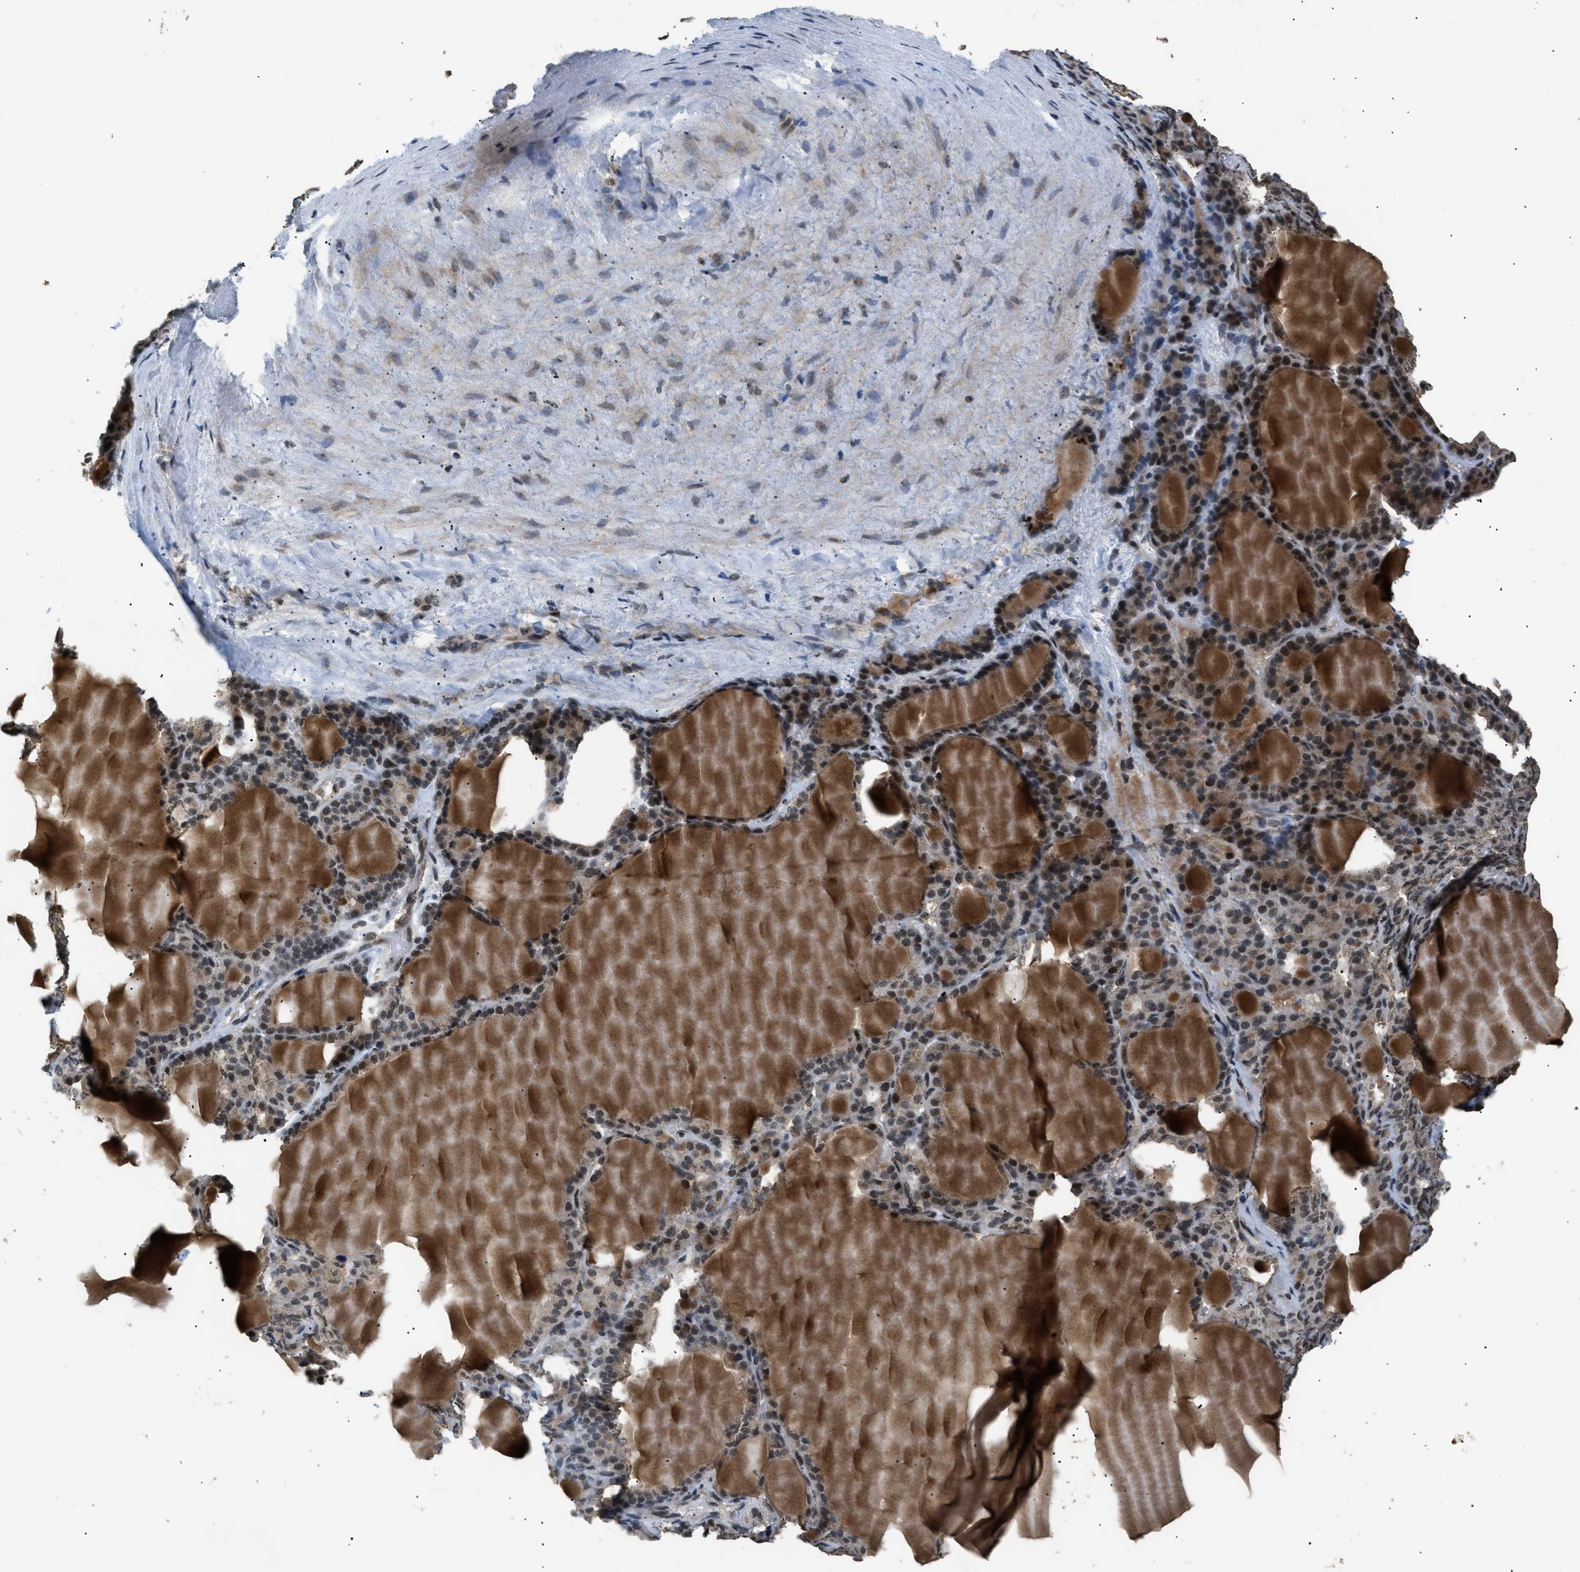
{"staining": {"intensity": "strong", "quantity": ">75%", "location": "cytoplasmic/membranous,nuclear"}, "tissue": "thyroid gland", "cell_type": "Glandular cells", "image_type": "normal", "snomed": [{"axis": "morphology", "description": "Normal tissue, NOS"}, {"axis": "topography", "description": "Thyroid gland"}], "caption": "Glandular cells exhibit high levels of strong cytoplasmic/membranous,nuclear expression in about >75% of cells in normal thyroid gland. Using DAB (3,3'-diaminobenzidine) (brown) and hematoxylin (blue) stains, captured at high magnification using brightfield microscopy.", "gene": "RBM5", "patient": {"sex": "female", "age": 28}}